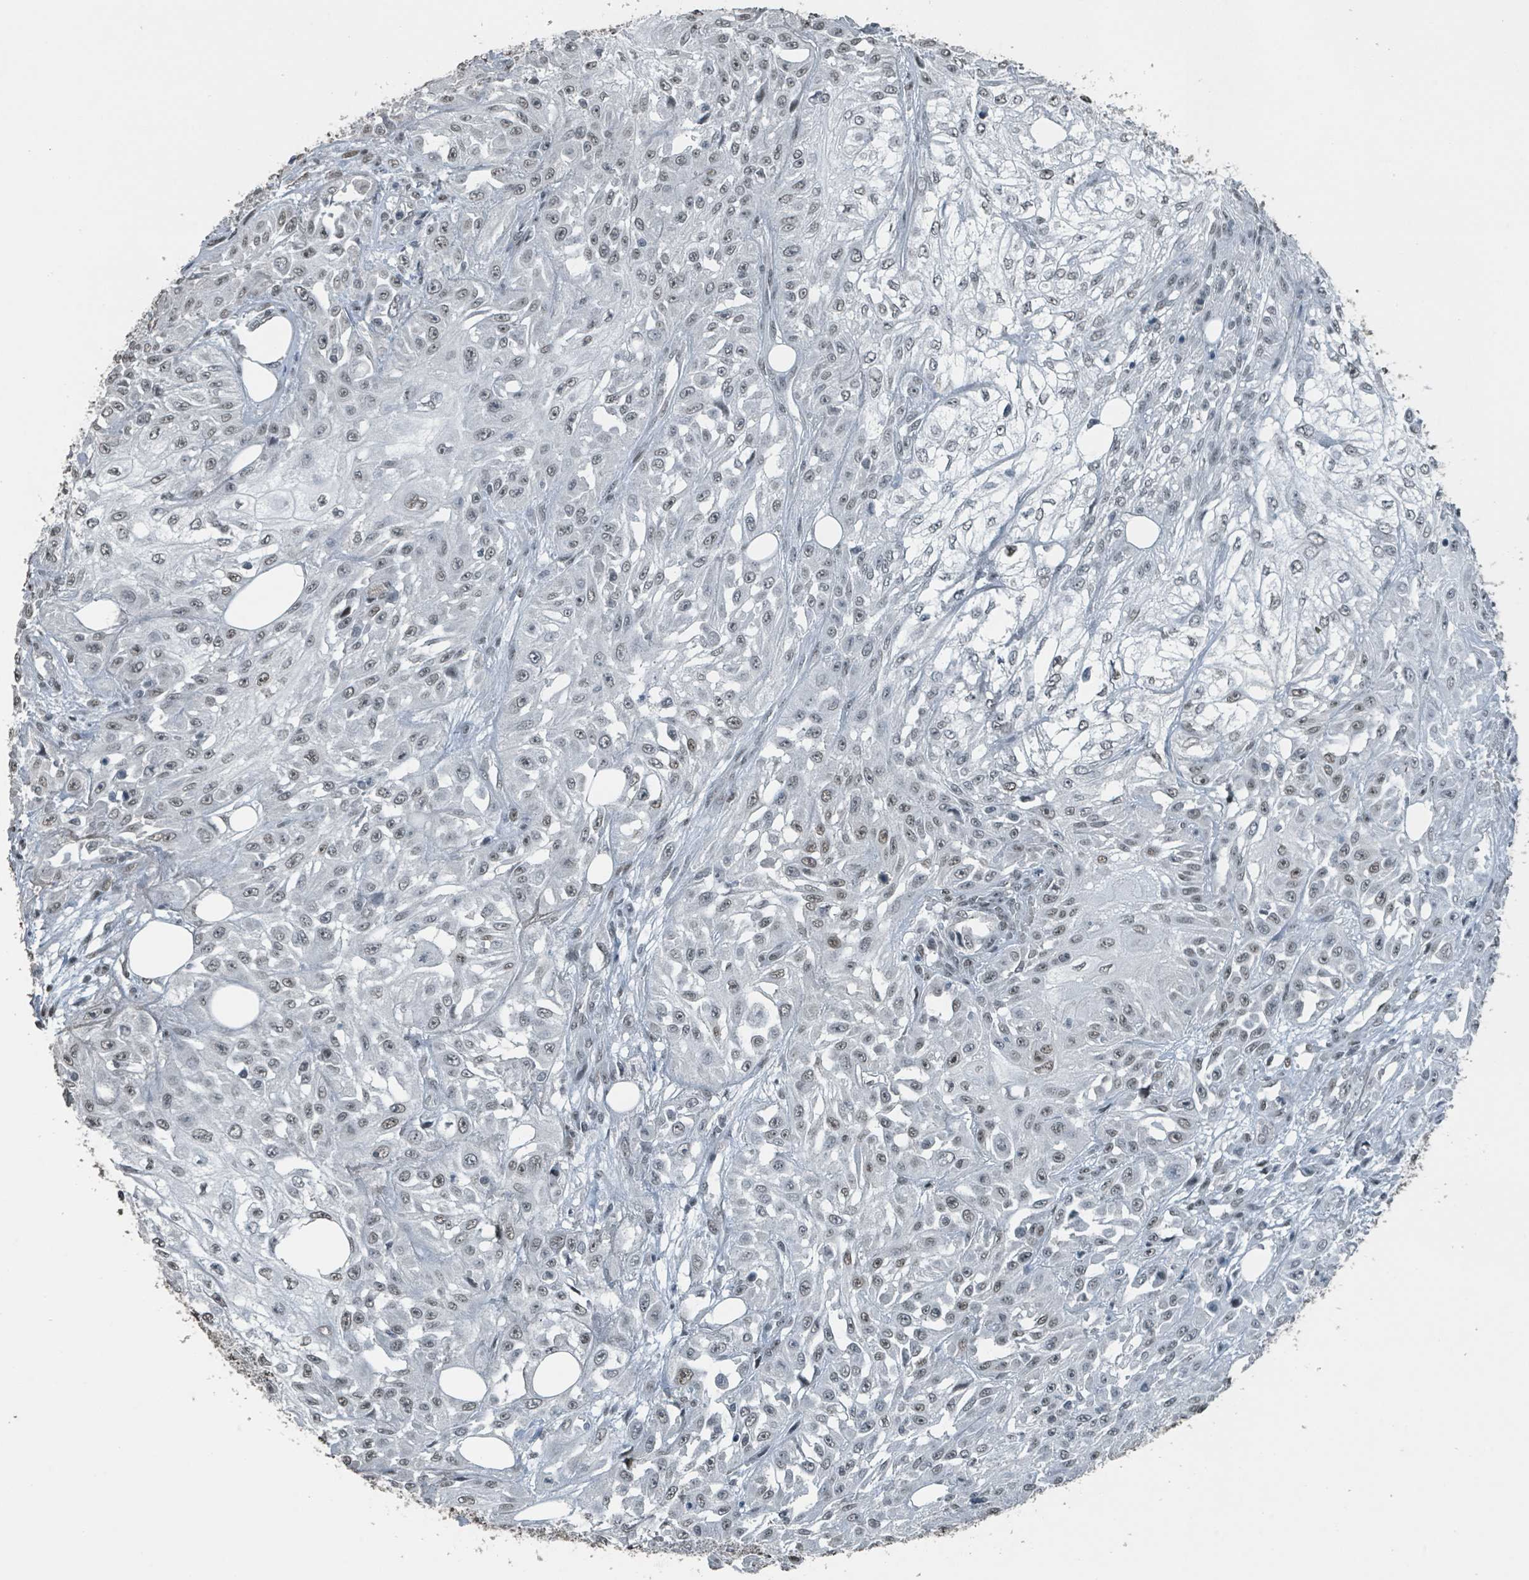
{"staining": {"intensity": "weak", "quantity": ">75%", "location": "nuclear"}, "tissue": "skin cancer", "cell_type": "Tumor cells", "image_type": "cancer", "snomed": [{"axis": "morphology", "description": "Squamous cell carcinoma, NOS"}, {"axis": "morphology", "description": "Squamous cell carcinoma, metastatic, NOS"}, {"axis": "topography", "description": "Skin"}, {"axis": "topography", "description": "Lymph node"}], "caption": "Immunohistochemistry (IHC) histopathology image of neoplastic tissue: skin cancer (squamous cell carcinoma) stained using immunohistochemistry reveals low levels of weak protein expression localized specifically in the nuclear of tumor cells, appearing as a nuclear brown color.", "gene": "PHIP", "patient": {"sex": "male", "age": 75}}